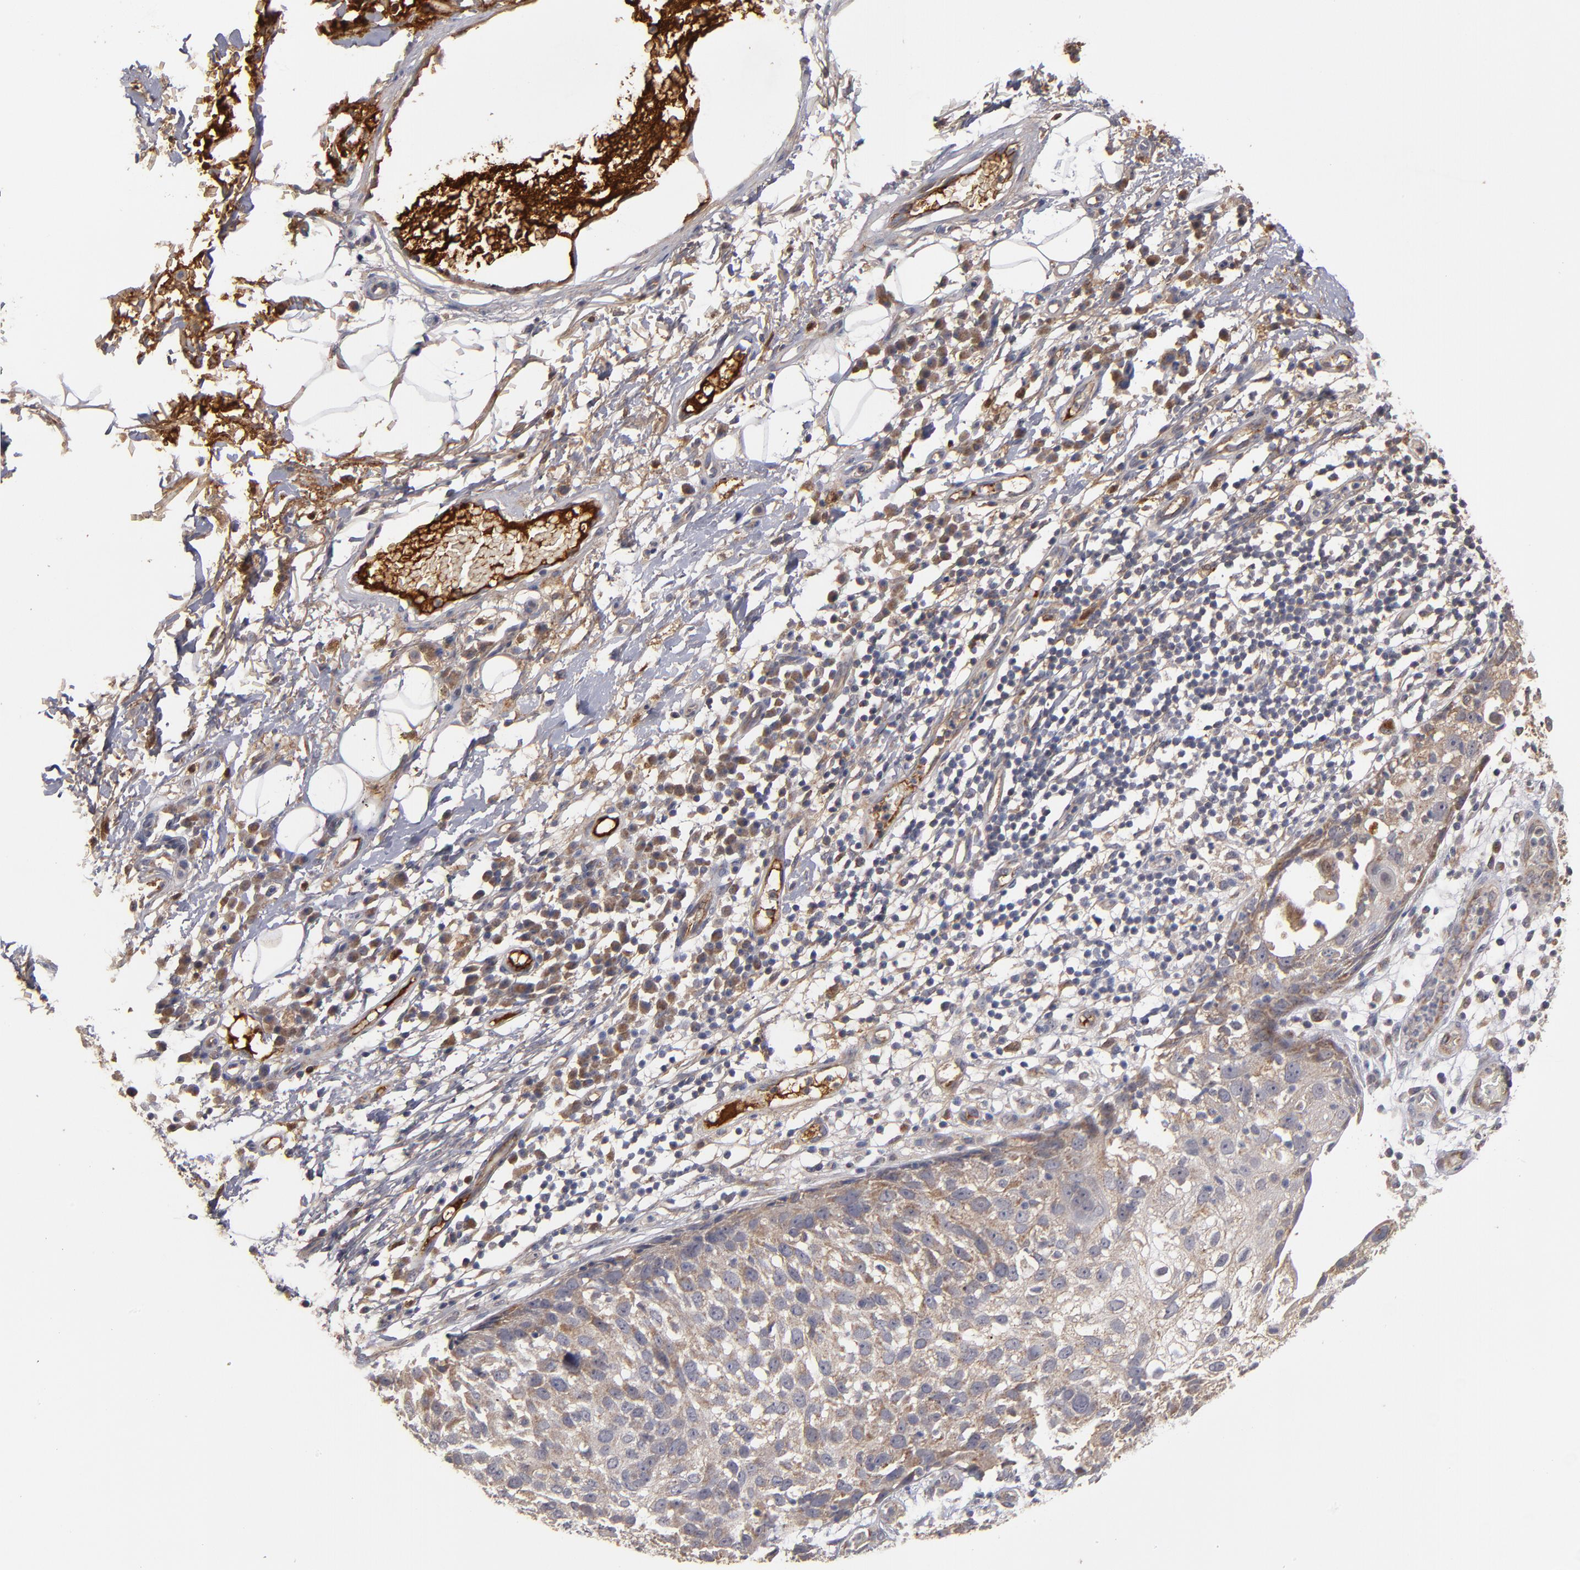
{"staining": {"intensity": "weak", "quantity": ">75%", "location": "cytoplasmic/membranous"}, "tissue": "skin cancer", "cell_type": "Tumor cells", "image_type": "cancer", "snomed": [{"axis": "morphology", "description": "Squamous cell carcinoma, NOS"}, {"axis": "topography", "description": "Skin"}], "caption": "Immunohistochemical staining of squamous cell carcinoma (skin) reveals low levels of weak cytoplasmic/membranous protein expression in about >75% of tumor cells.", "gene": "EXD2", "patient": {"sex": "male", "age": 87}}